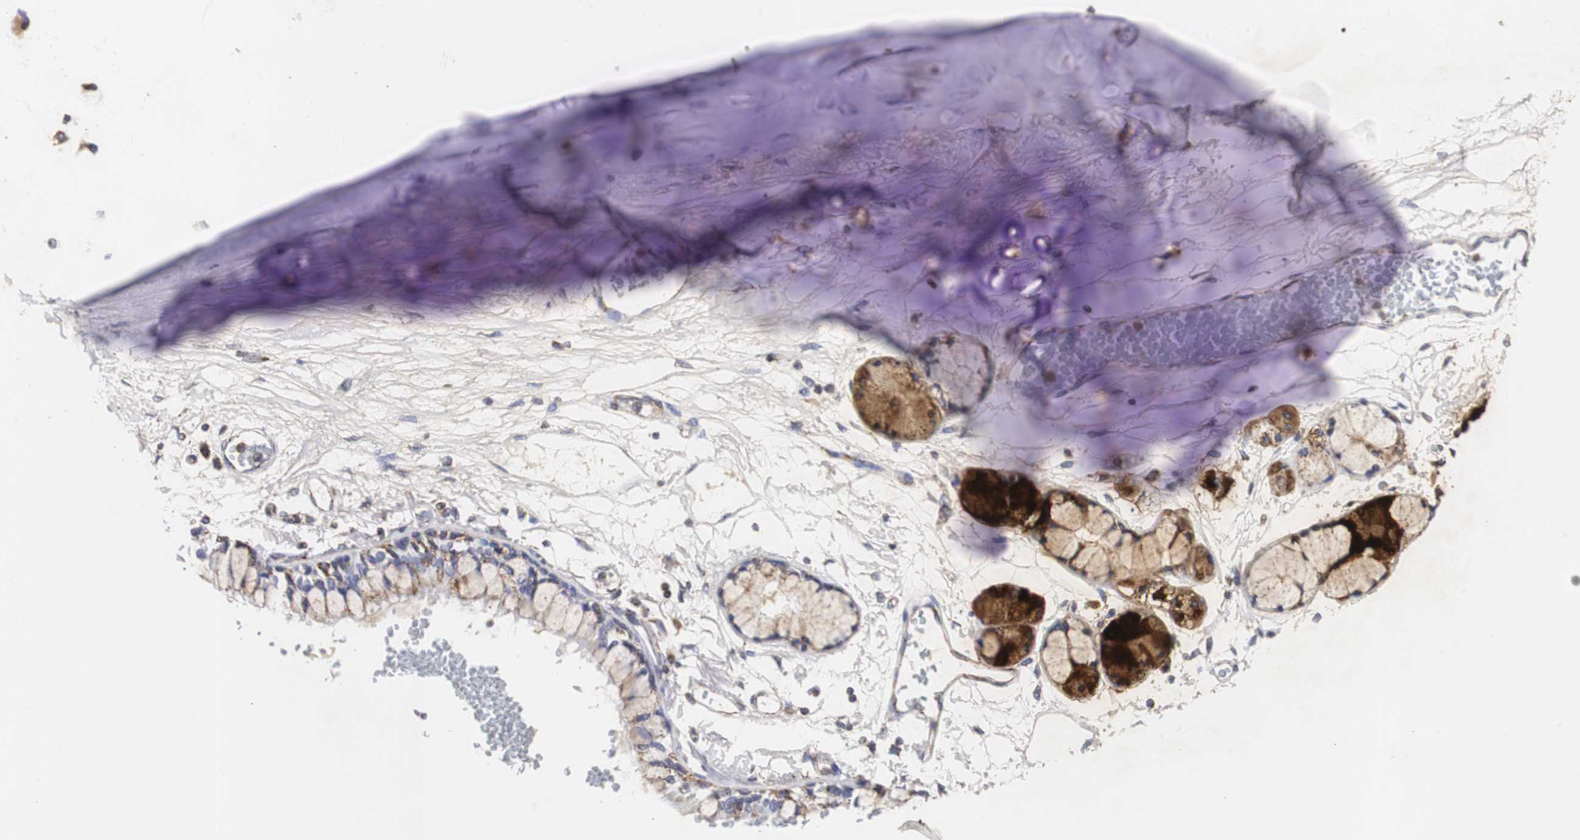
{"staining": {"intensity": "weak", "quantity": ">75%", "location": "cytoplasmic/membranous"}, "tissue": "adipose tissue", "cell_type": "Adipocytes", "image_type": "normal", "snomed": [{"axis": "morphology", "description": "Normal tissue, NOS"}, {"axis": "topography", "description": "Cartilage tissue"}, {"axis": "topography", "description": "Bronchus"}], "caption": "Protein expression analysis of unremarkable human adipose tissue reveals weak cytoplasmic/membranous positivity in approximately >75% of adipocytes. (DAB (3,3'-diaminobenzidine) = brown stain, brightfield microscopy at high magnification).", "gene": "HSD17B10", "patient": {"sex": "female", "age": 73}}